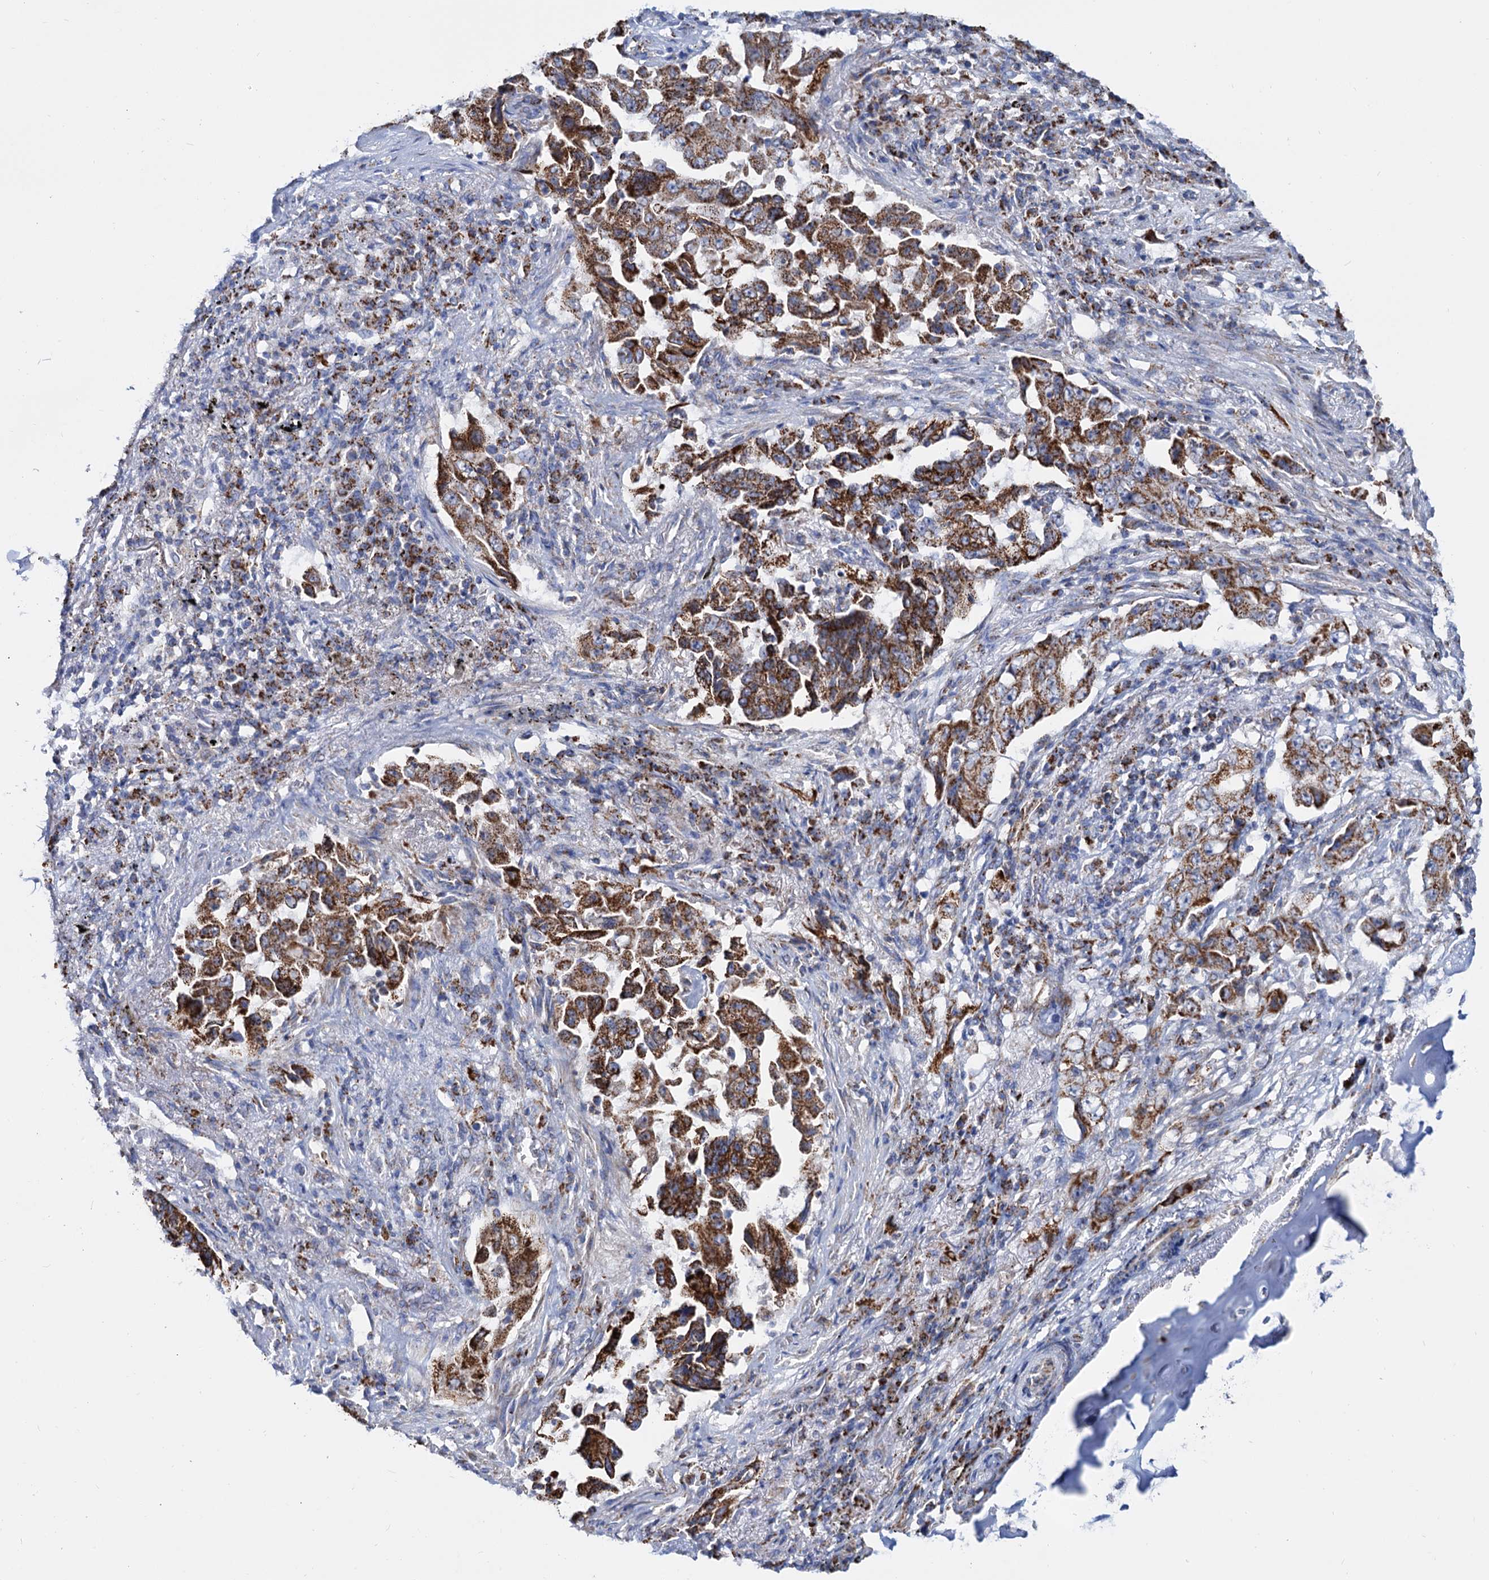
{"staining": {"intensity": "strong", "quantity": ">75%", "location": "cytoplasmic/membranous"}, "tissue": "lung cancer", "cell_type": "Tumor cells", "image_type": "cancer", "snomed": [{"axis": "morphology", "description": "Adenocarcinoma, NOS"}, {"axis": "topography", "description": "Lung"}], "caption": "Tumor cells reveal high levels of strong cytoplasmic/membranous expression in about >75% of cells in lung cancer (adenocarcinoma). The protein of interest is stained brown, and the nuclei are stained in blue (DAB IHC with brightfield microscopy, high magnification).", "gene": "C2CD3", "patient": {"sex": "female", "age": 51}}